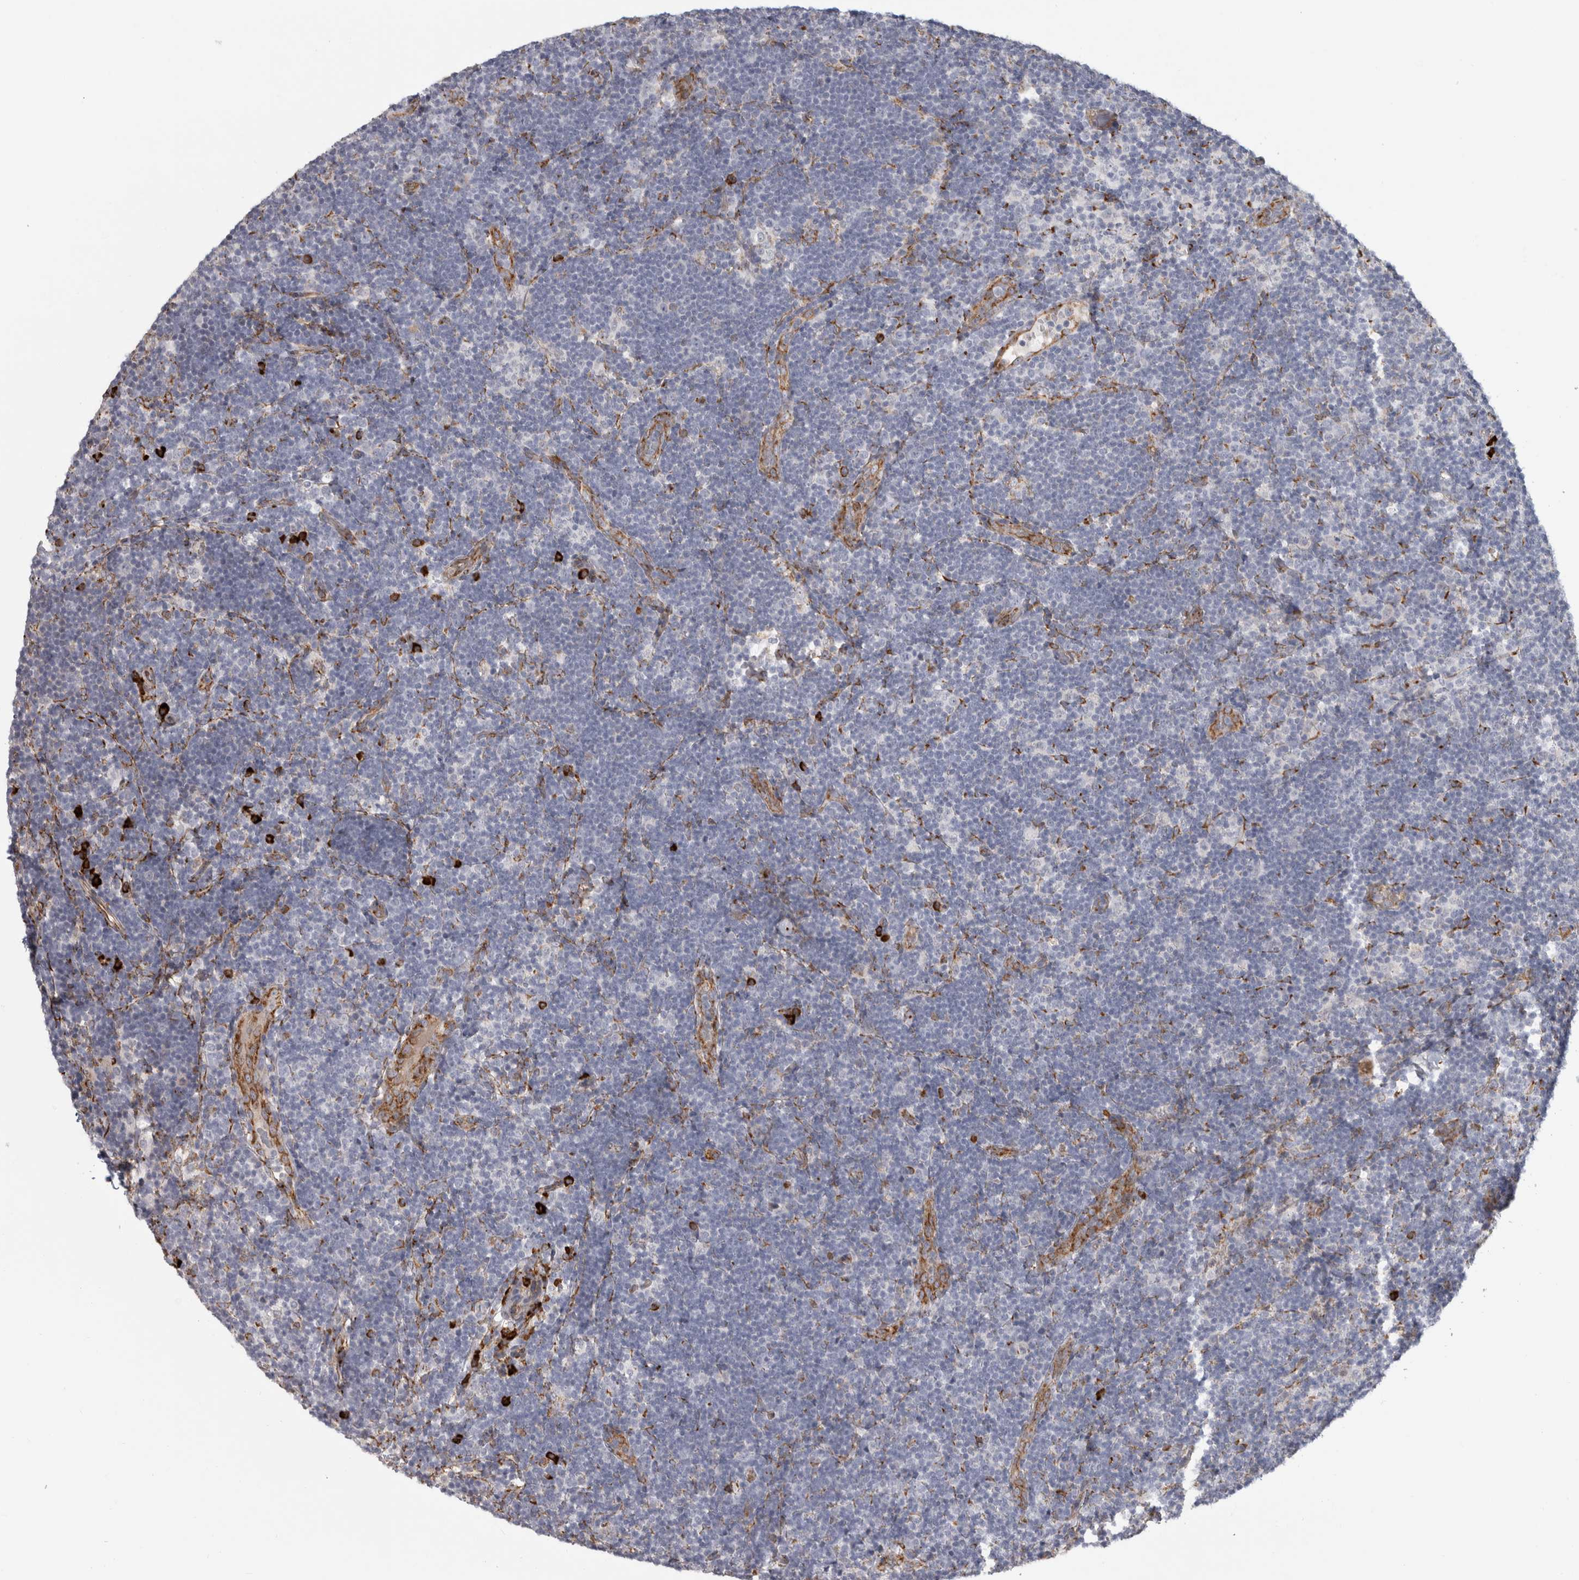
{"staining": {"intensity": "weak", "quantity": "25%-75%", "location": "cytoplasmic/membranous"}, "tissue": "lymph node", "cell_type": "Germinal center cells", "image_type": "normal", "snomed": [{"axis": "morphology", "description": "Normal tissue, NOS"}, {"axis": "topography", "description": "Lymph node"}], "caption": "This histopathology image reveals immunohistochemistry (IHC) staining of normal lymph node, with low weak cytoplasmic/membranous expression in about 25%-75% of germinal center cells.", "gene": "OSTN", "patient": {"sex": "female", "age": 22}}